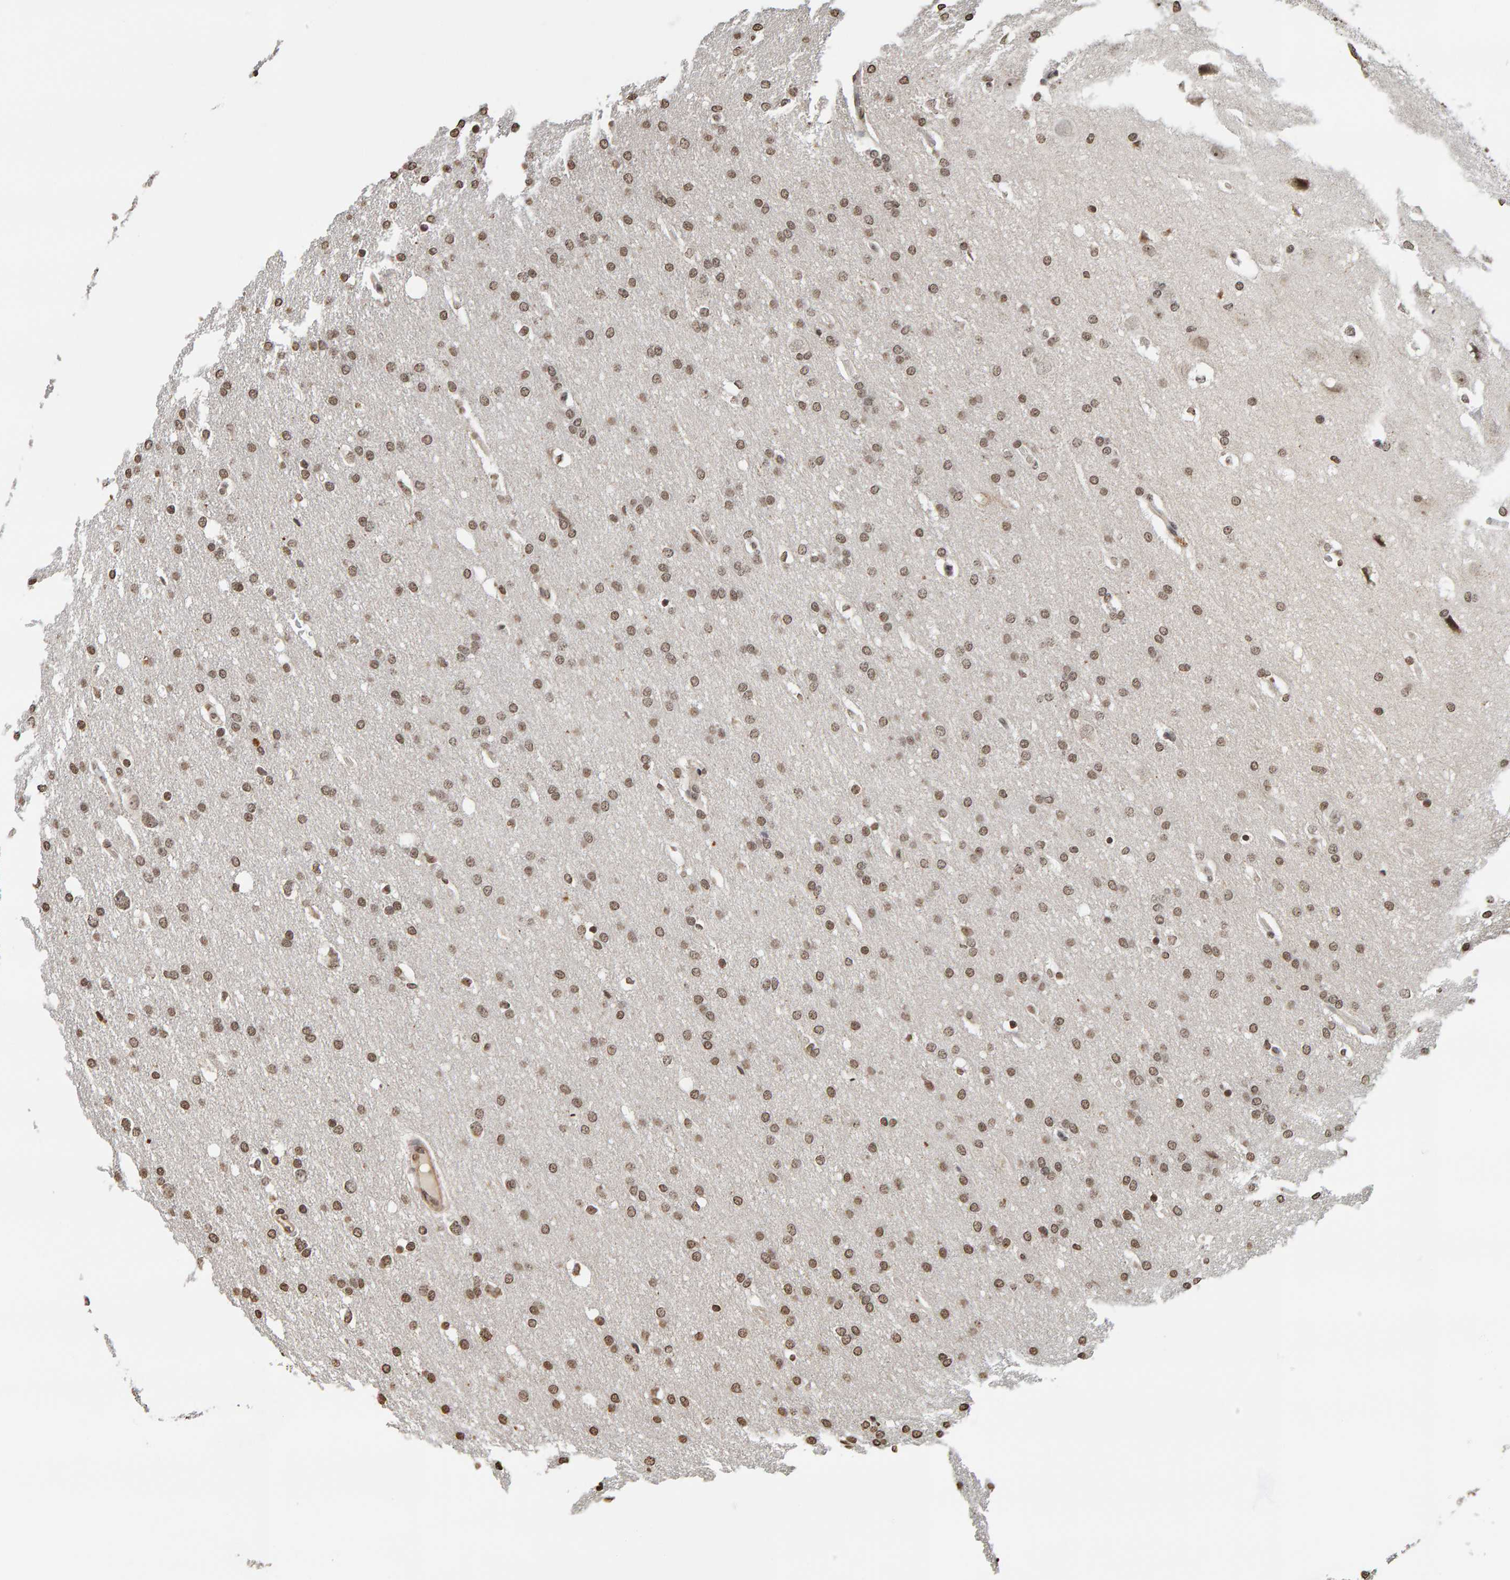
{"staining": {"intensity": "moderate", "quantity": ">75%", "location": "nuclear"}, "tissue": "glioma", "cell_type": "Tumor cells", "image_type": "cancer", "snomed": [{"axis": "morphology", "description": "Glioma, malignant, Low grade"}, {"axis": "topography", "description": "Brain"}], "caption": "An image showing moderate nuclear expression in about >75% of tumor cells in low-grade glioma (malignant), as visualized by brown immunohistochemical staining.", "gene": "AFF4", "patient": {"sex": "female", "age": 37}}